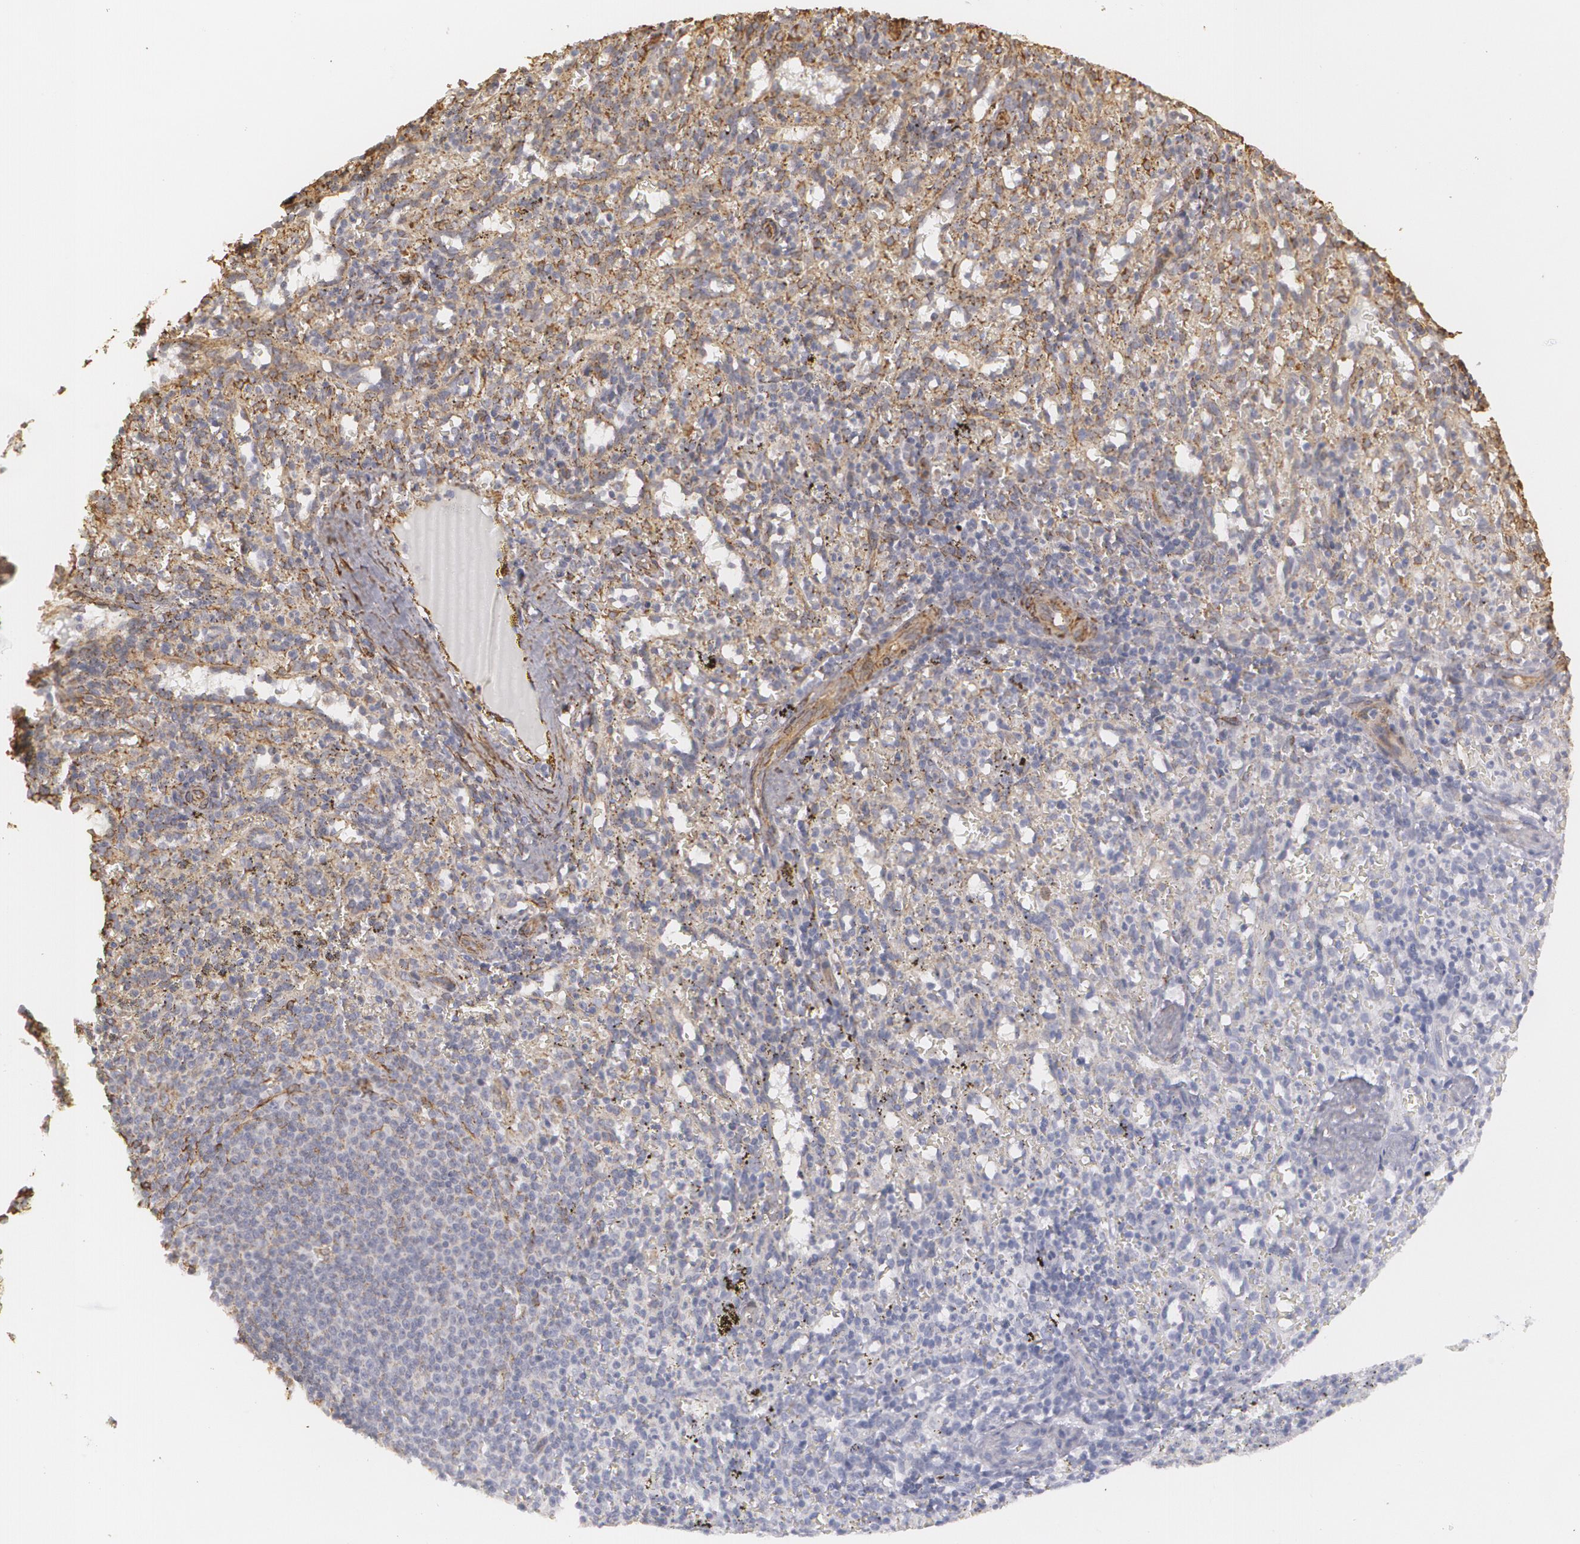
{"staining": {"intensity": "weak", "quantity": "25%-75%", "location": "cytoplasmic/membranous"}, "tissue": "spleen", "cell_type": "Cells in red pulp", "image_type": "normal", "snomed": [{"axis": "morphology", "description": "Normal tissue, NOS"}, {"axis": "topography", "description": "Spleen"}], "caption": "Immunohistochemical staining of benign spleen exhibits 25%-75% levels of weak cytoplasmic/membranous protein staining in approximately 25%-75% of cells in red pulp.", "gene": "CYB5R3", "patient": {"sex": "female", "age": 10}}